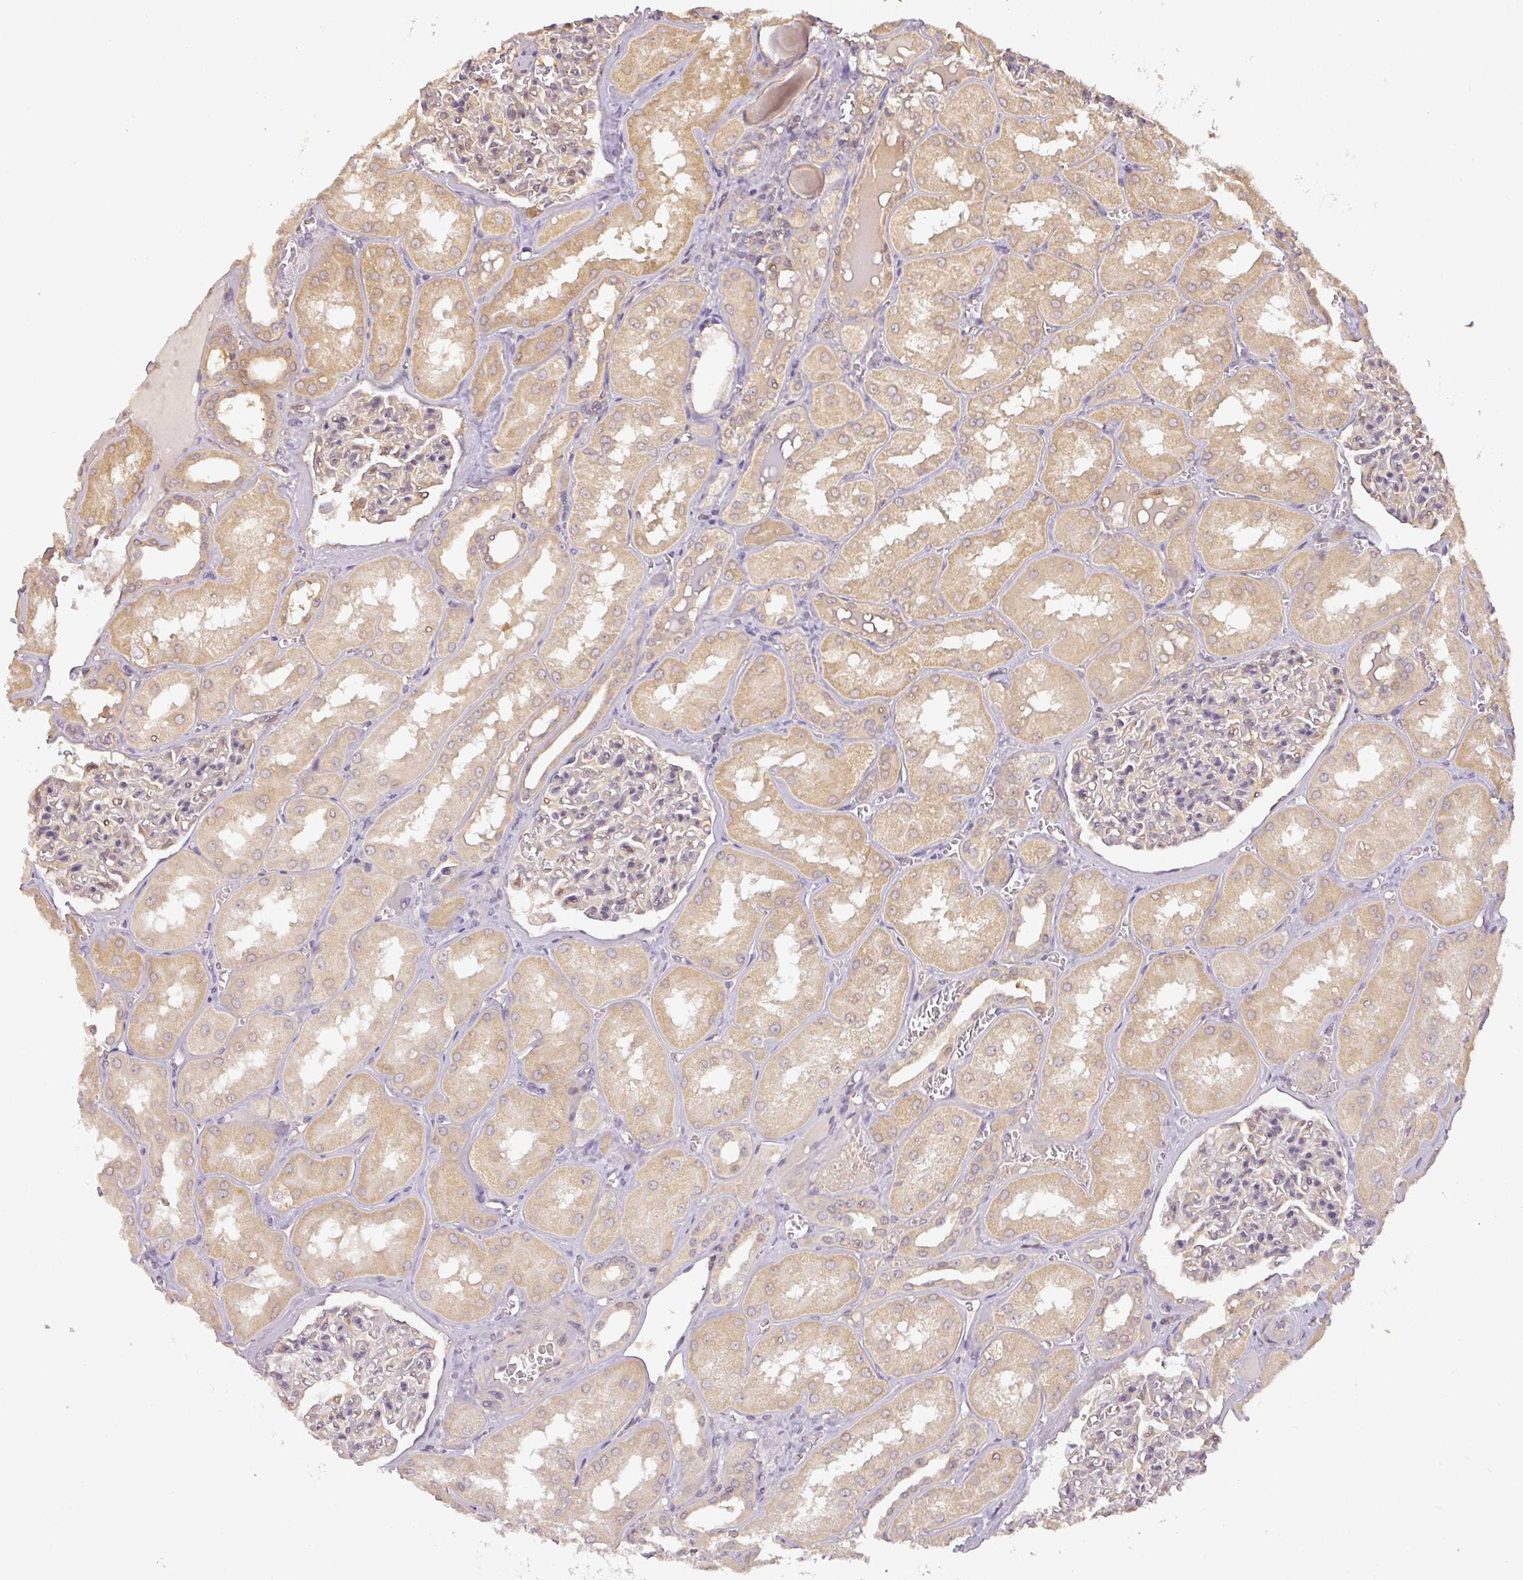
{"staining": {"intensity": "moderate", "quantity": "<25%", "location": "cytoplasmic/membranous"}, "tissue": "kidney", "cell_type": "Cells in glomeruli", "image_type": "normal", "snomed": [{"axis": "morphology", "description": "Normal tissue, NOS"}, {"axis": "topography", "description": "Kidney"}], "caption": "Moderate cytoplasmic/membranous expression for a protein is seen in approximately <25% of cells in glomeruli of benign kidney using immunohistochemistry.", "gene": "TCL1B", "patient": {"sex": "male", "age": 61}}